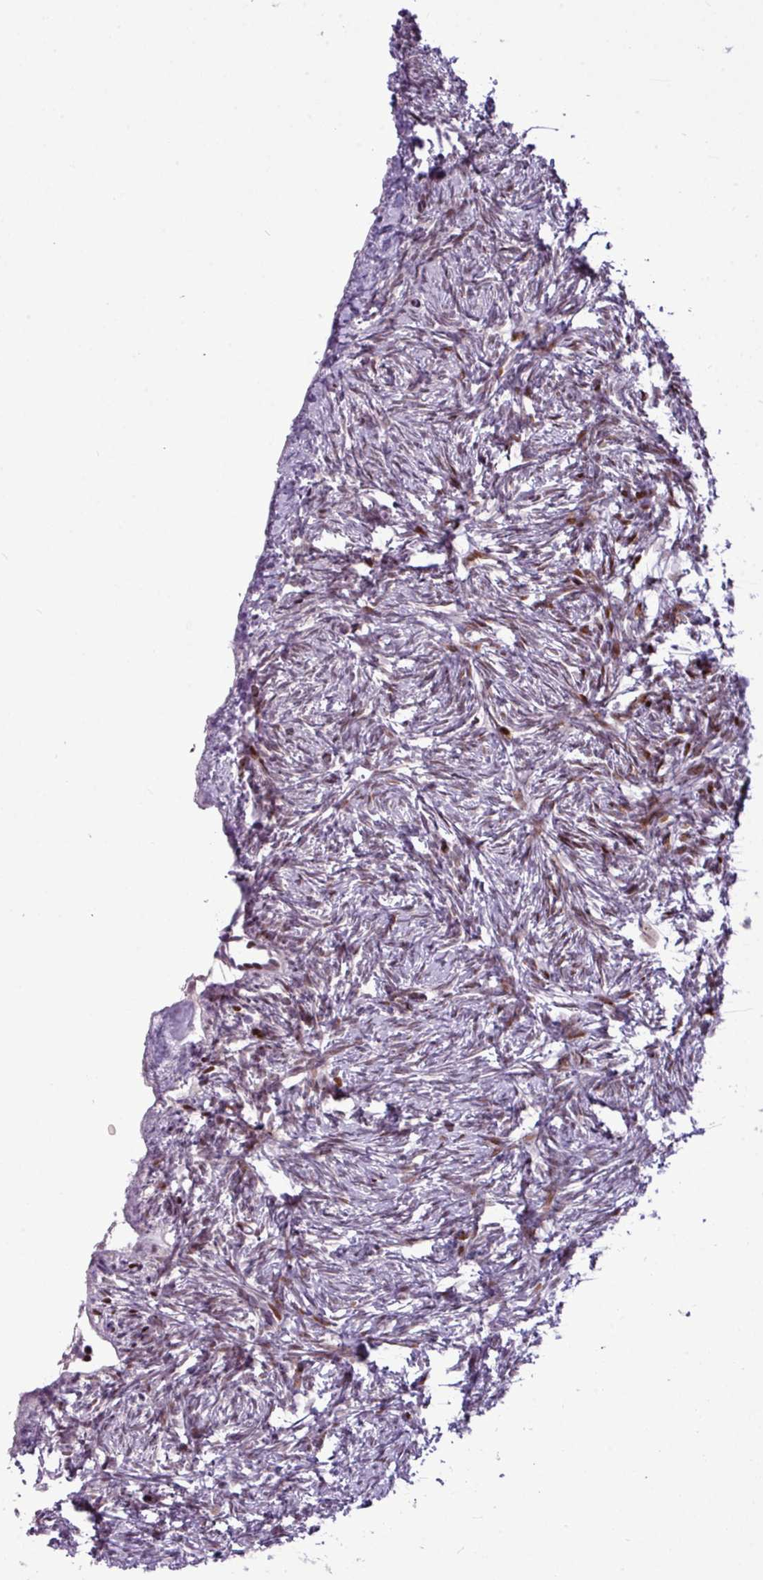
{"staining": {"intensity": "moderate", "quantity": "<25%", "location": "nuclear"}, "tissue": "ovary", "cell_type": "Ovarian stroma cells", "image_type": "normal", "snomed": [{"axis": "morphology", "description": "Normal tissue, NOS"}, {"axis": "topography", "description": "Ovary"}], "caption": "The histopathology image shows staining of normal ovary, revealing moderate nuclear protein positivity (brown color) within ovarian stroma cells. The protein is shown in brown color, while the nuclei are stained blue.", "gene": "SLC66A2", "patient": {"sex": "female", "age": 51}}